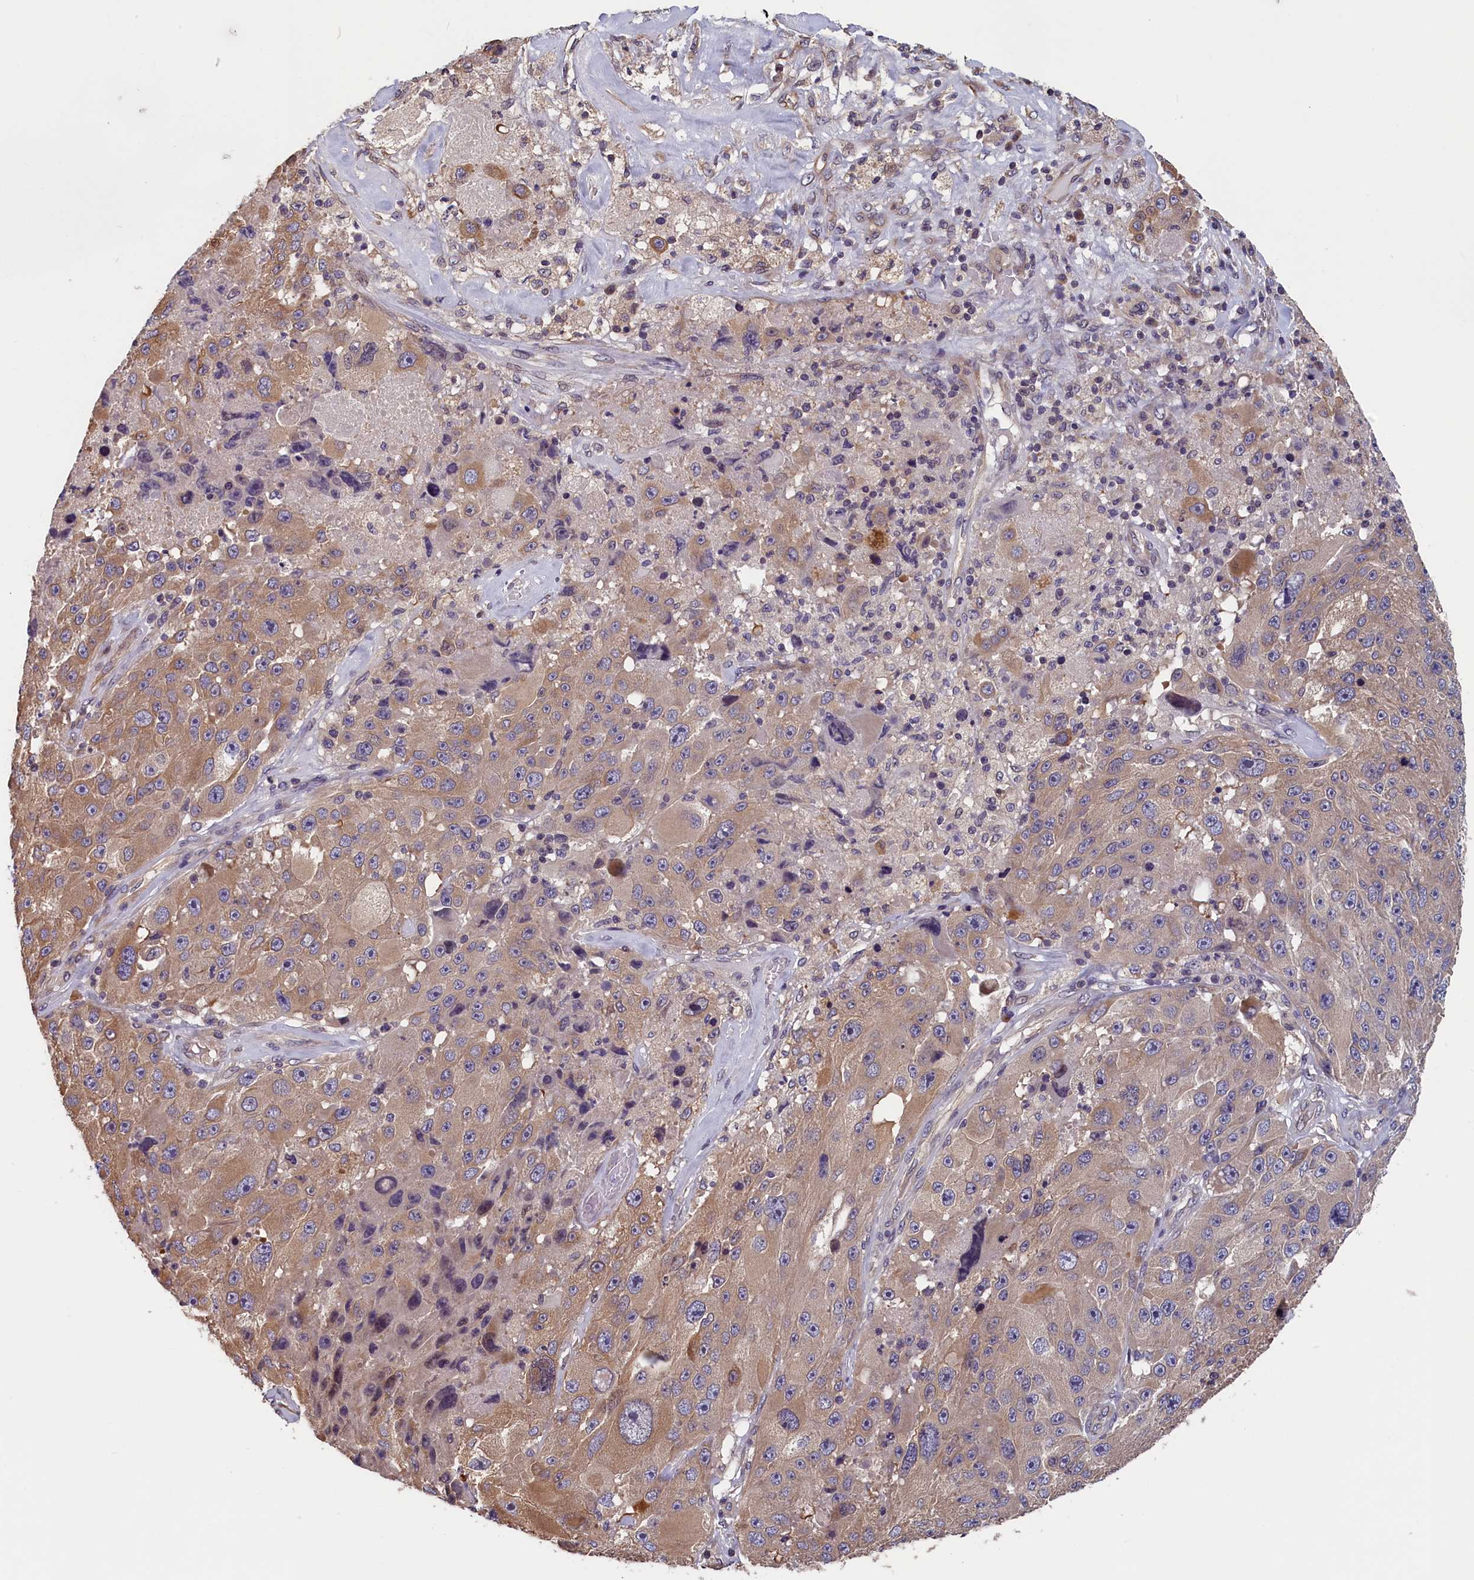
{"staining": {"intensity": "moderate", "quantity": "25%-75%", "location": "cytoplasmic/membranous"}, "tissue": "melanoma", "cell_type": "Tumor cells", "image_type": "cancer", "snomed": [{"axis": "morphology", "description": "Malignant melanoma, Metastatic site"}, {"axis": "topography", "description": "Lymph node"}], "caption": "Tumor cells reveal moderate cytoplasmic/membranous staining in approximately 25%-75% of cells in melanoma.", "gene": "TMEM116", "patient": {"sex": "male", "age": 62}}